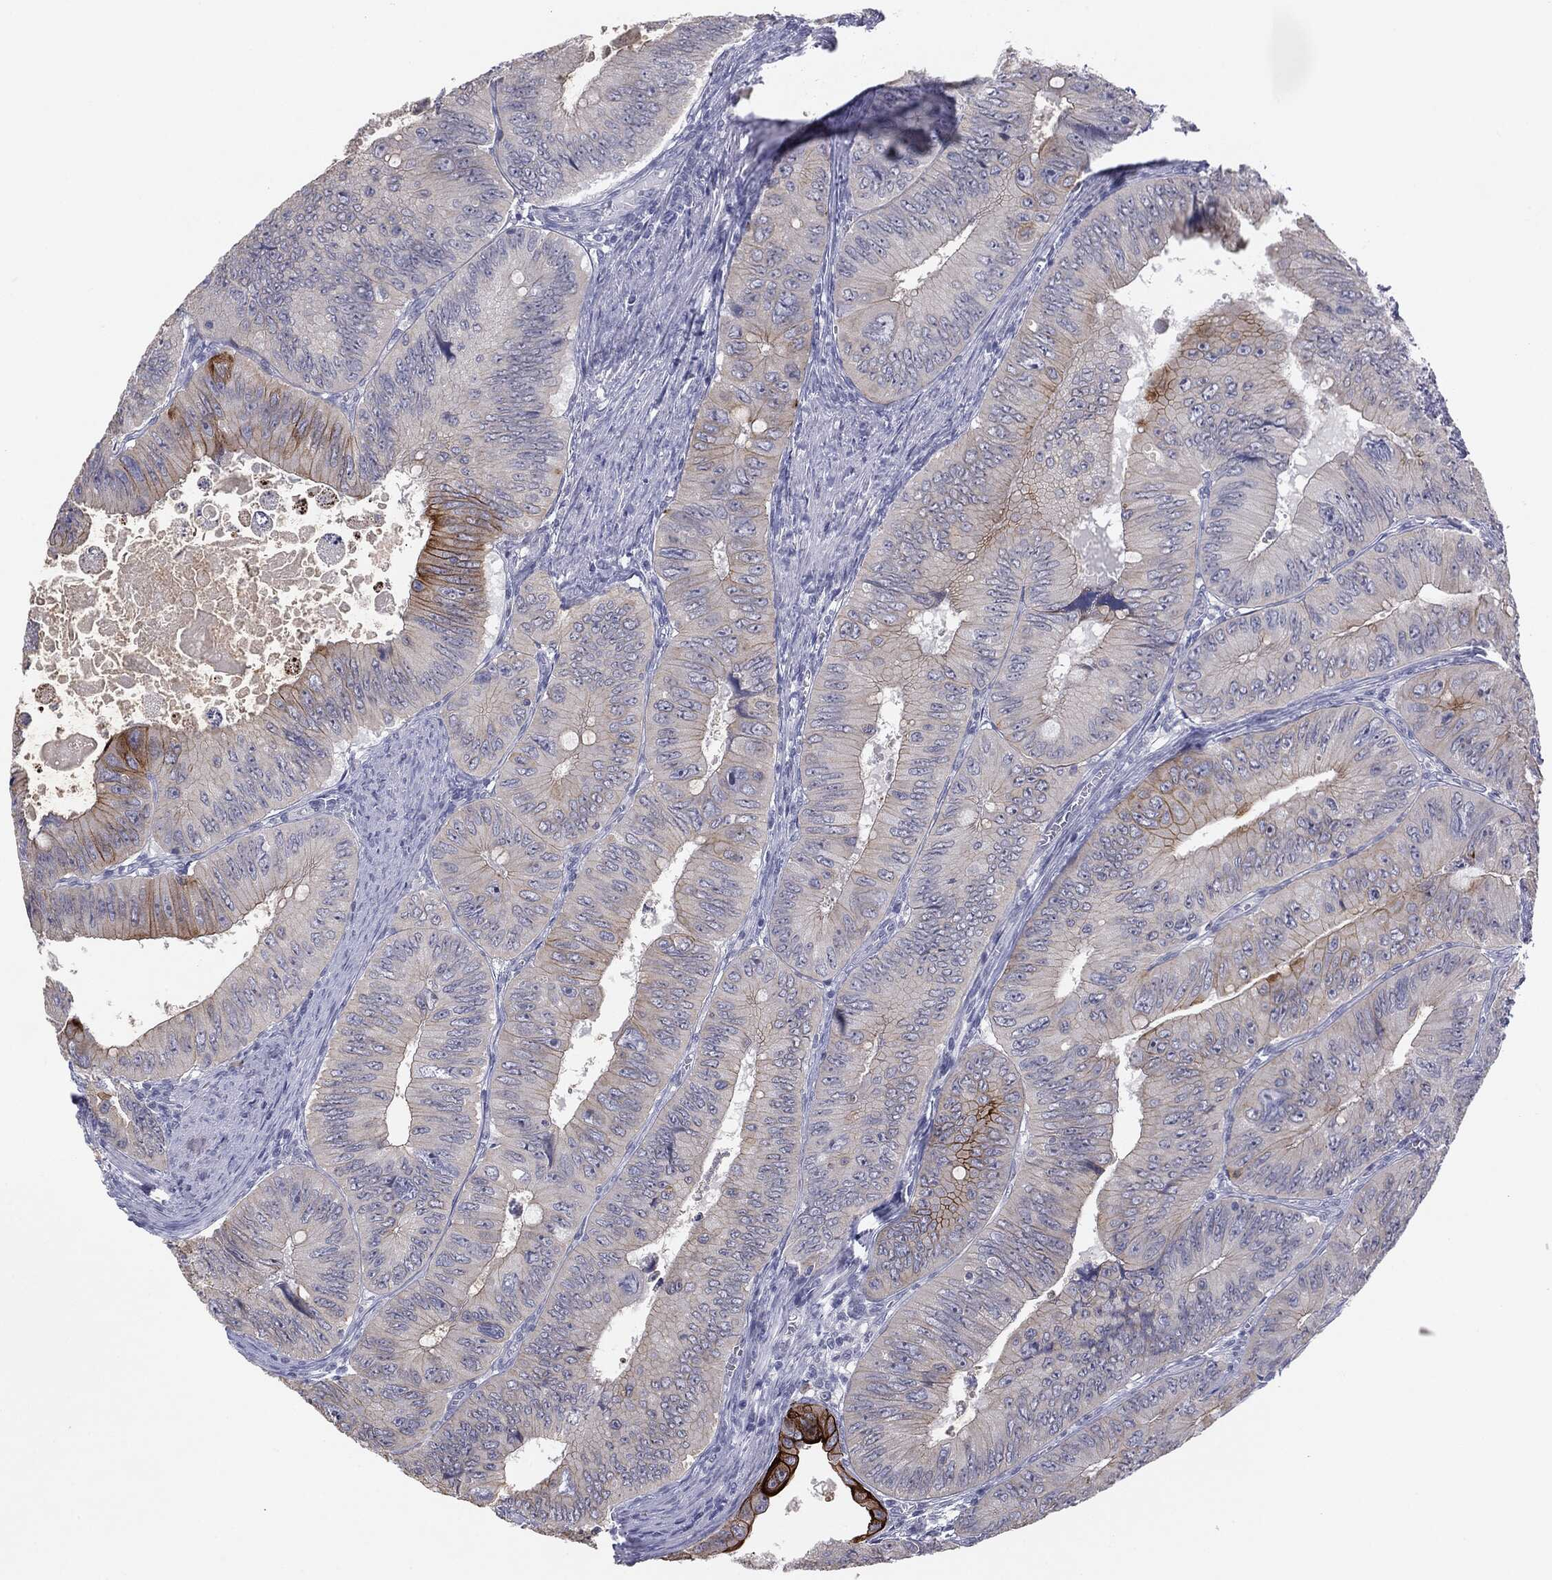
{"staining": {"intensity": "strong", "quantity": "<25%", "location": "cytoplasmic/membranous"}, "tissue": "colorectal cancer", "cell_type": "Tumor cells", "image_type": "cancer", "snomed": [{"axis": "morphology", "description": "Adenocarcinoma, NOS"}, {"axis": "topography", "description": "Colon"}], "caption": "Protein staining of colorectal adenocarcinoma tissue reveals strong cytoplasmic/membranous expression in about <25% of tumor cells. (DAB (3,3'-diaminobenzidine) = brown stain, brightfield microscopy at high magnification).", "gene": "MUC1", "patient": {"sex": "female", "age": 84}}